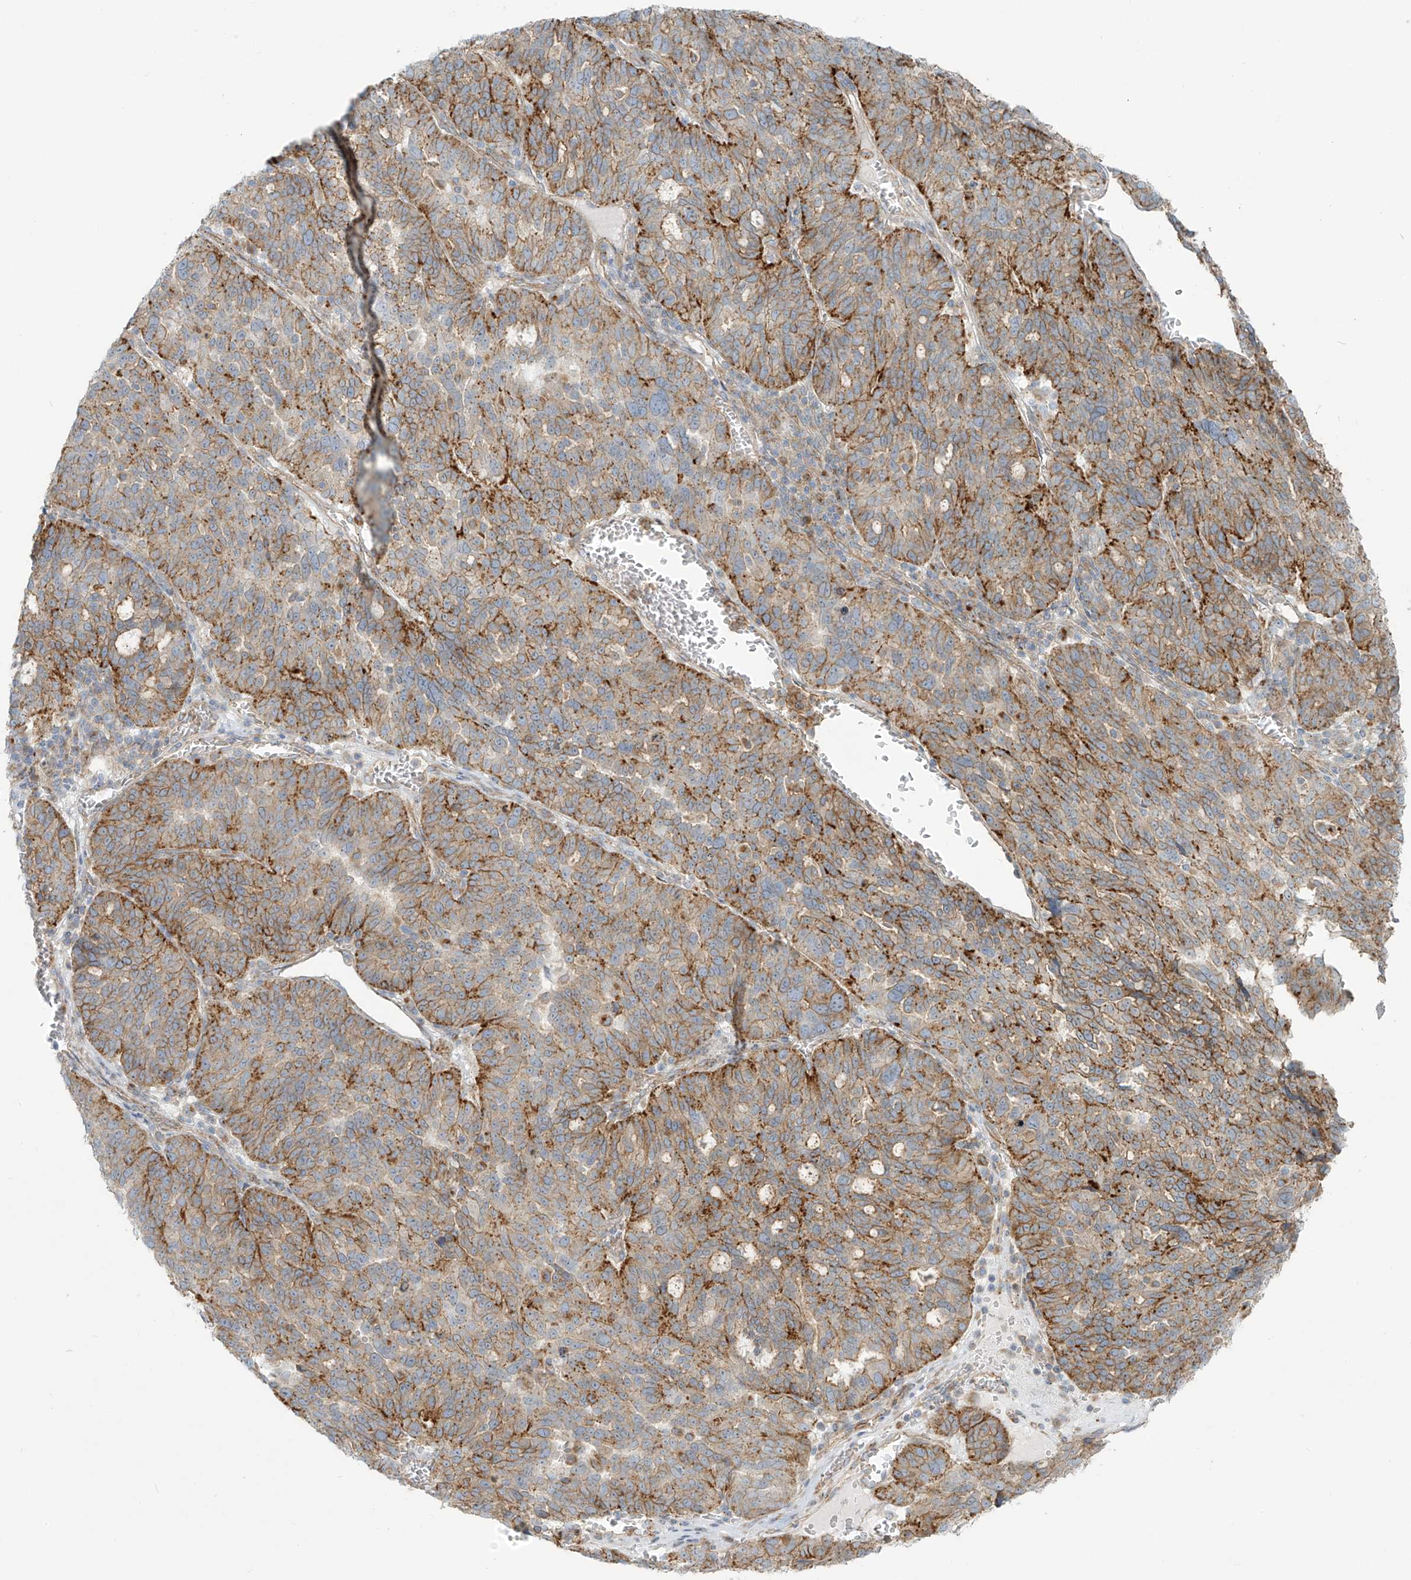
{"staining": {"intensity": "moderate", "quantity": ">75%", "location": "cytoplasmic/membranous"}, "tissue": "ovarian cancer", "cell_type": "Tumor cells", "image_type": "cancer", "snomed": [{"axis": "morphology", "description": "Cystadenocarcinoma, serous, NOS"}, {"axis": "topography", "description": "Ovary"}], "caption": "Human ovarian cancer (serous cystadenocarcinoma) stained with a protein marker shows moderate staining in tumor cells.", "gene": "LZTS3", "patient": {"sex": "female", "age": 59}}